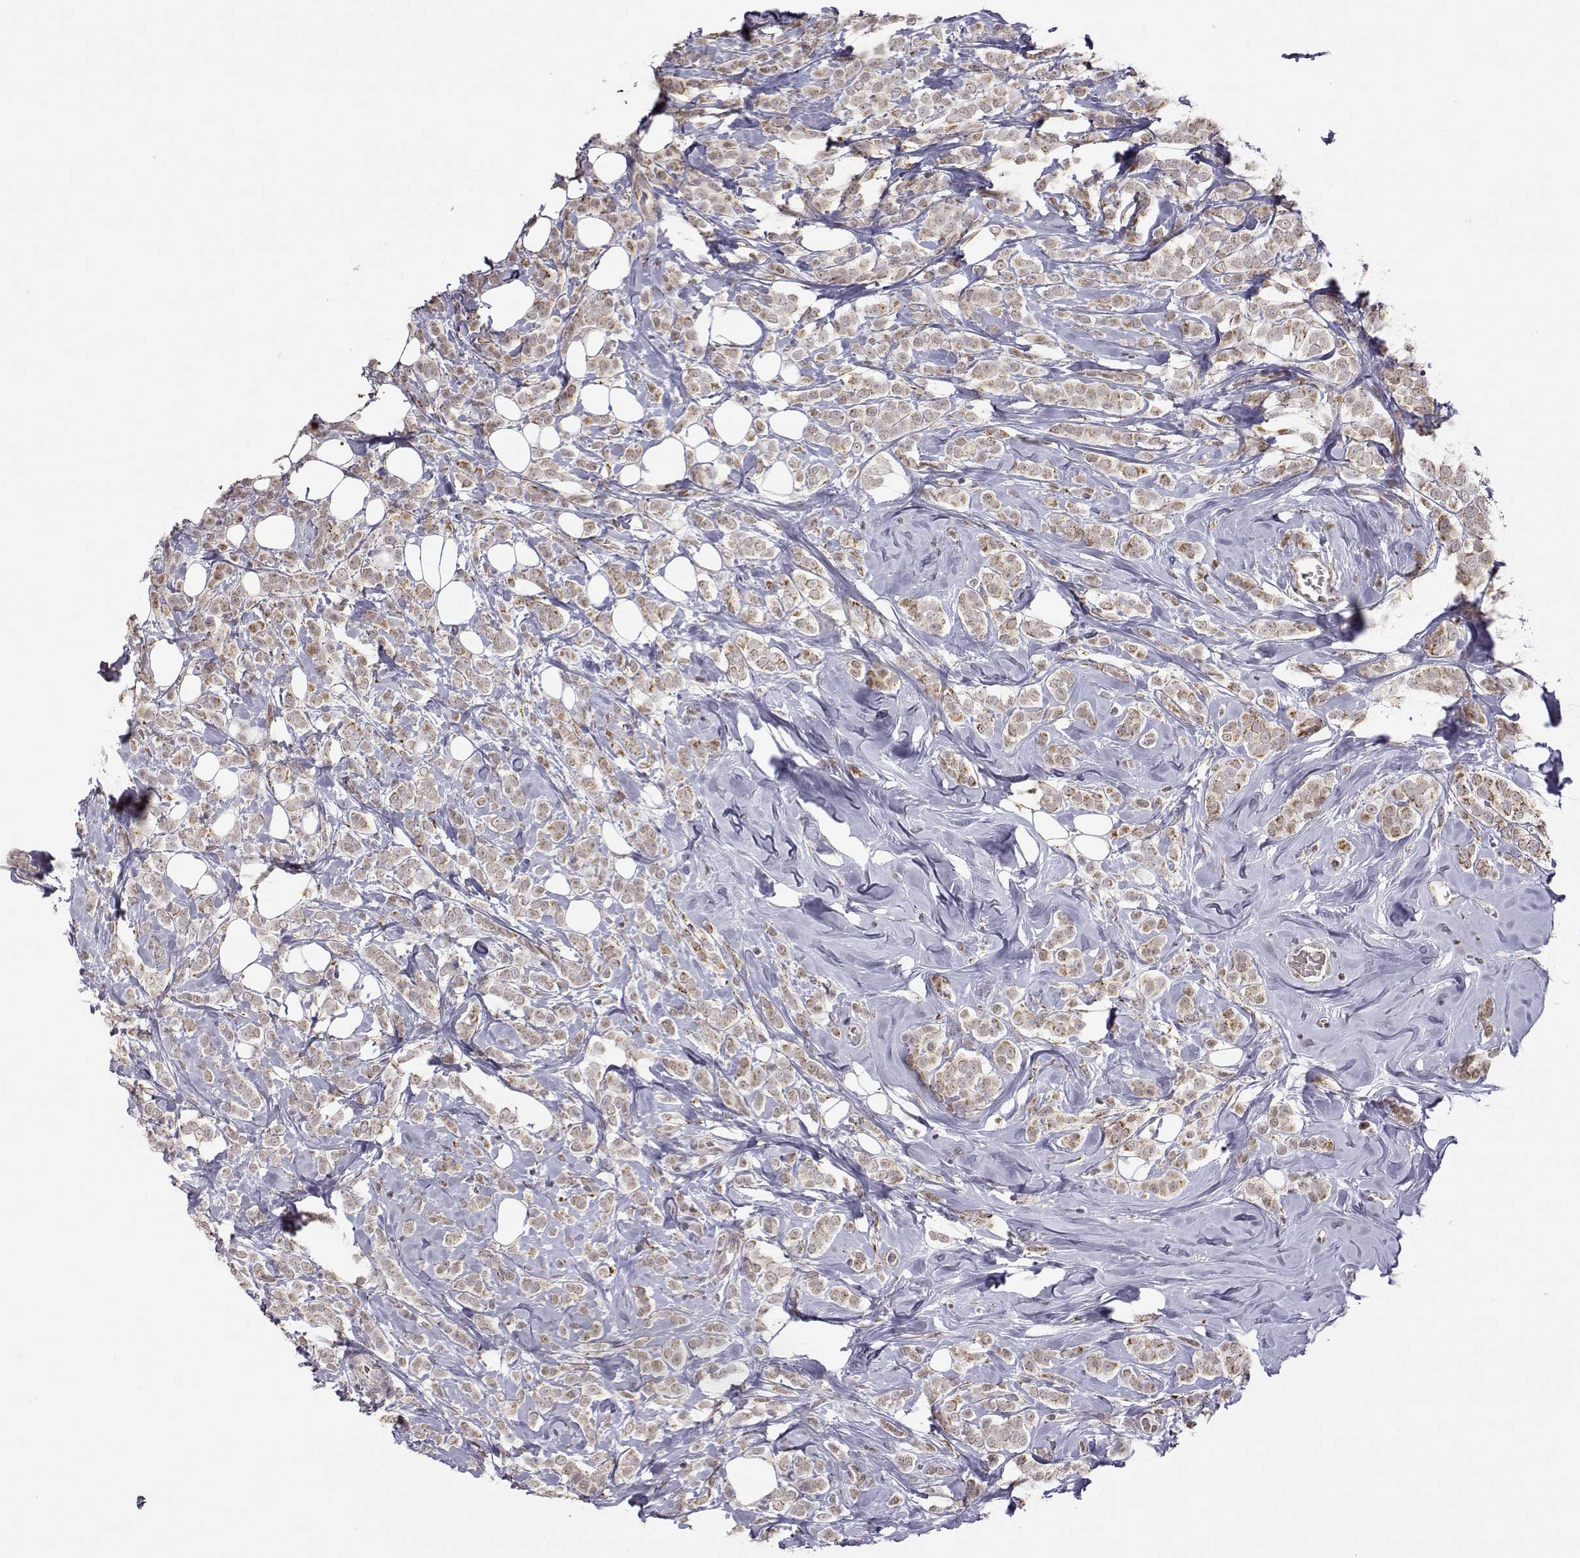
{"staining": {"intensity": "moderate", "quantity": "25%-75%", "location": "cytoplasmic/membranous"}, "tissue": "breast cancer", "cell_type": "Tumor cells", "image_type": "cancer", "snomed": [{"axis": "morphology", "description": "Lobular carcinoma"}, {"axis": "topography", "description": "Breast"}], "caption": "Immunohistochemistry (IHC) staining of lobular carcinoma (breast), which shows medium levels of moderate cytoplasmic/membranous expression in approximately 25%-75% of tumor cells indicating moderate cytoplasmic/membranous protein positivity. The staining was performed using DAB (3,3'-diaminobenzidine) (brown) for protein detection and nuclei were counterstained in hematoxylin (blue).", "gene": "EXOG", "patient": {"sex": "female", "age": 49}}